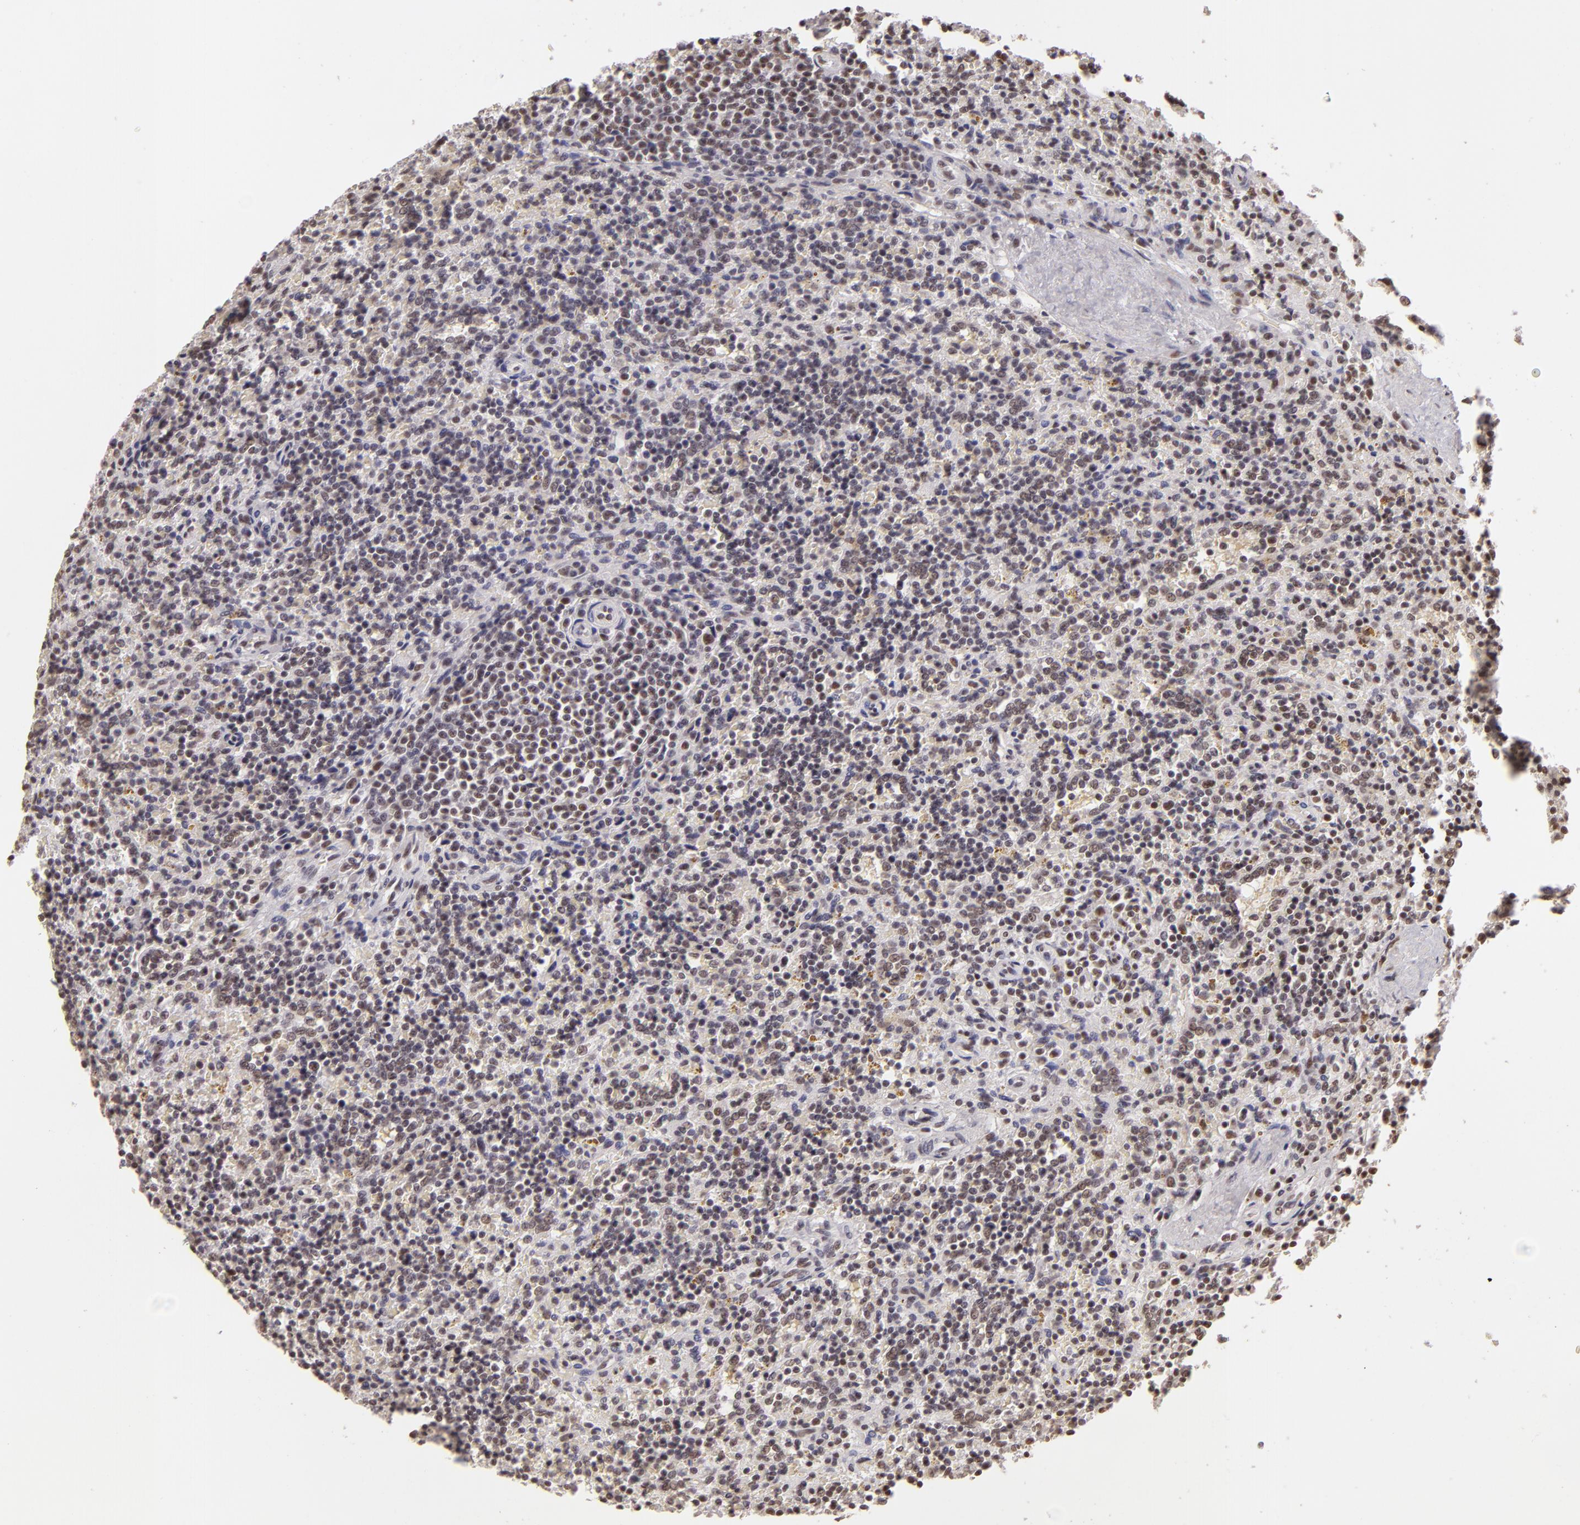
{"staining": {"intensity": "weak", "quantity": "<25%", "location": "nuclear"}, "tissue": "lymphoma", "cell_type": "Tumor cells", "image_type": "cancer", "snomed": [{"axis": "morphology", "description": "Malignant lymphoma, non-Hodgkin's type, Low grade"}, {"axis": "topography", "description": "Spleen"}], "caption": "IHC photomicrograph of human lymphoma stained for a protein (brown), which reveals no staining in tumor cells.", "gene": "INTS6", "patient": {"sex": "male", "age": 67}}